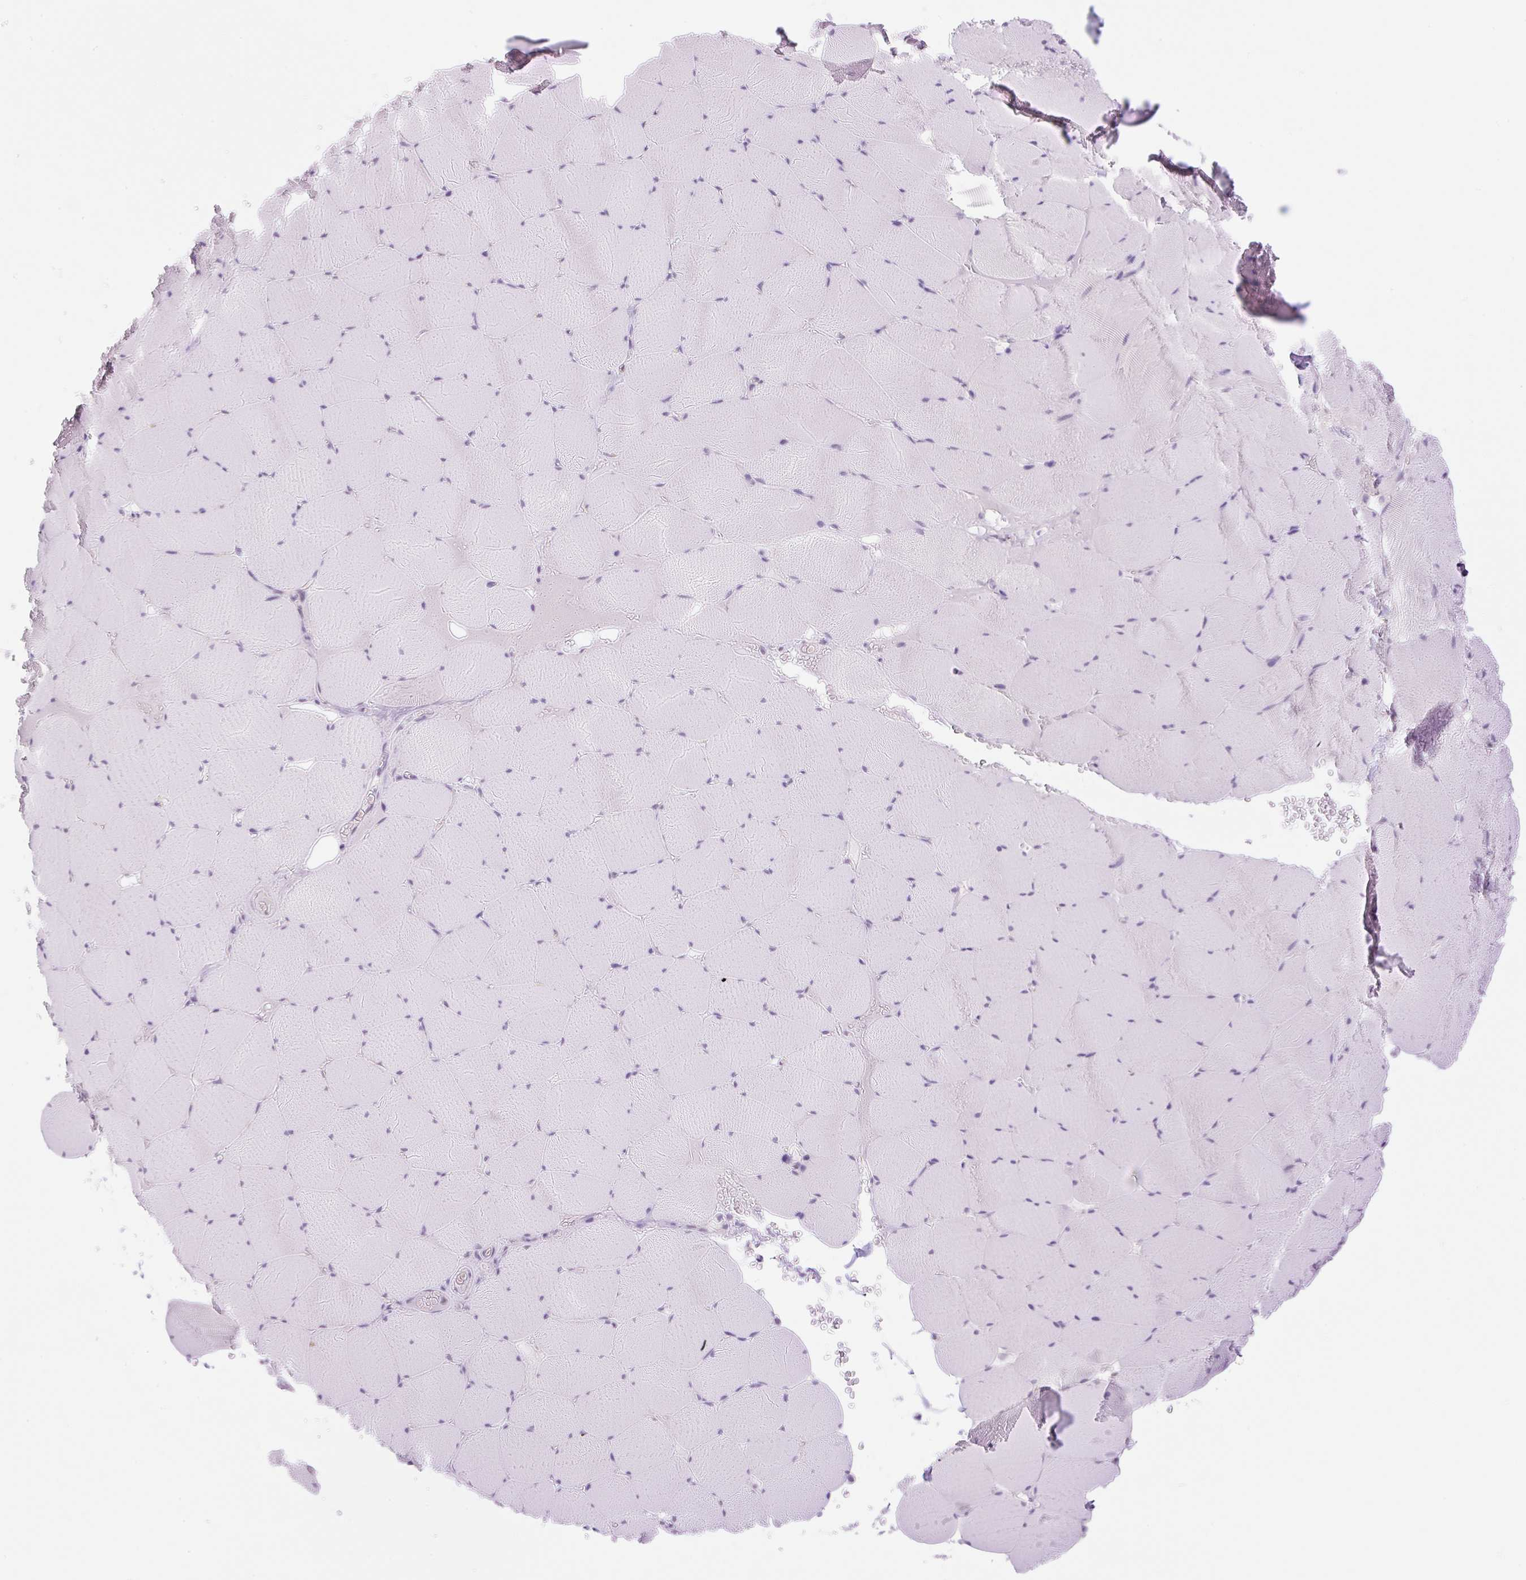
{"staining": {"intensity": "negative", "quantity": "none", "location": "none"}, "tissue": "skeletal muscle", "cell_type": "Myocytes", "image_type": "normal", "snomed": [{"axis": "morphology", "description": "Normal tissue, NOS"}, {"axis": "topography", "description": "Skeletal muscle"}, {"axis": "topography", "description": "Head-Neck"}], "caption": "Immunohistochemical staining of unremarkable skeletal muscle reveals no significant staining in myocytes.", "gene": "PALM3", "patient": {"sex": "male", "age": 66}}